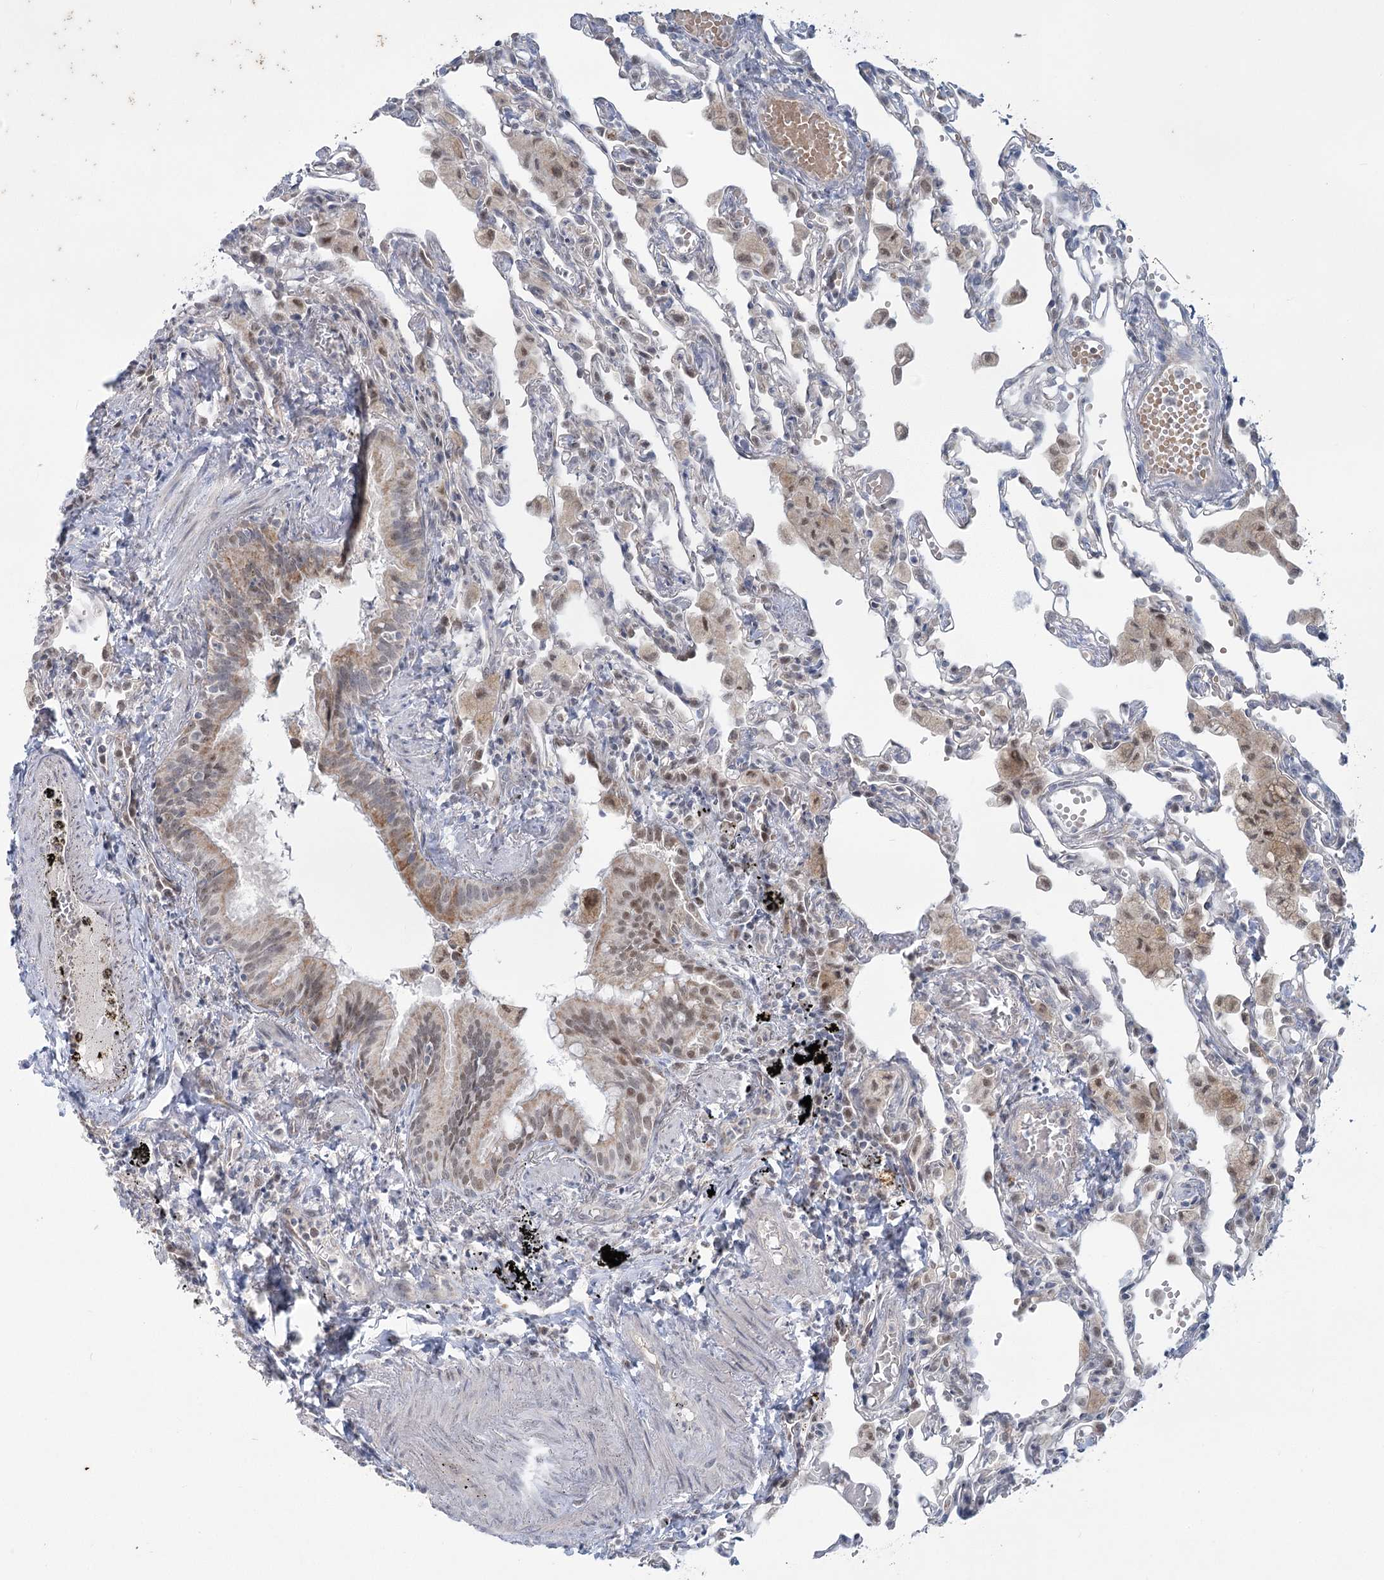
{"staining": {"intensity": "negative", "quantity": "none", "location": "none"}, "tissue": "lung", "cell_type": "Alveolar cells", "image_type": "normal", "snomed": [{"axis": "morphology", "description": "Normal tissue, NOS"}, {"axis": "topography", "description": "Bronchus"}, {"axis": "topography", "description": "Lung"}], "caption": "Human lung stained for a protein using immunohistochemistry exhibits no staining in alveolar cells.", "gene": "MTG1", "patient": {"sex": "female", "age": 49}}